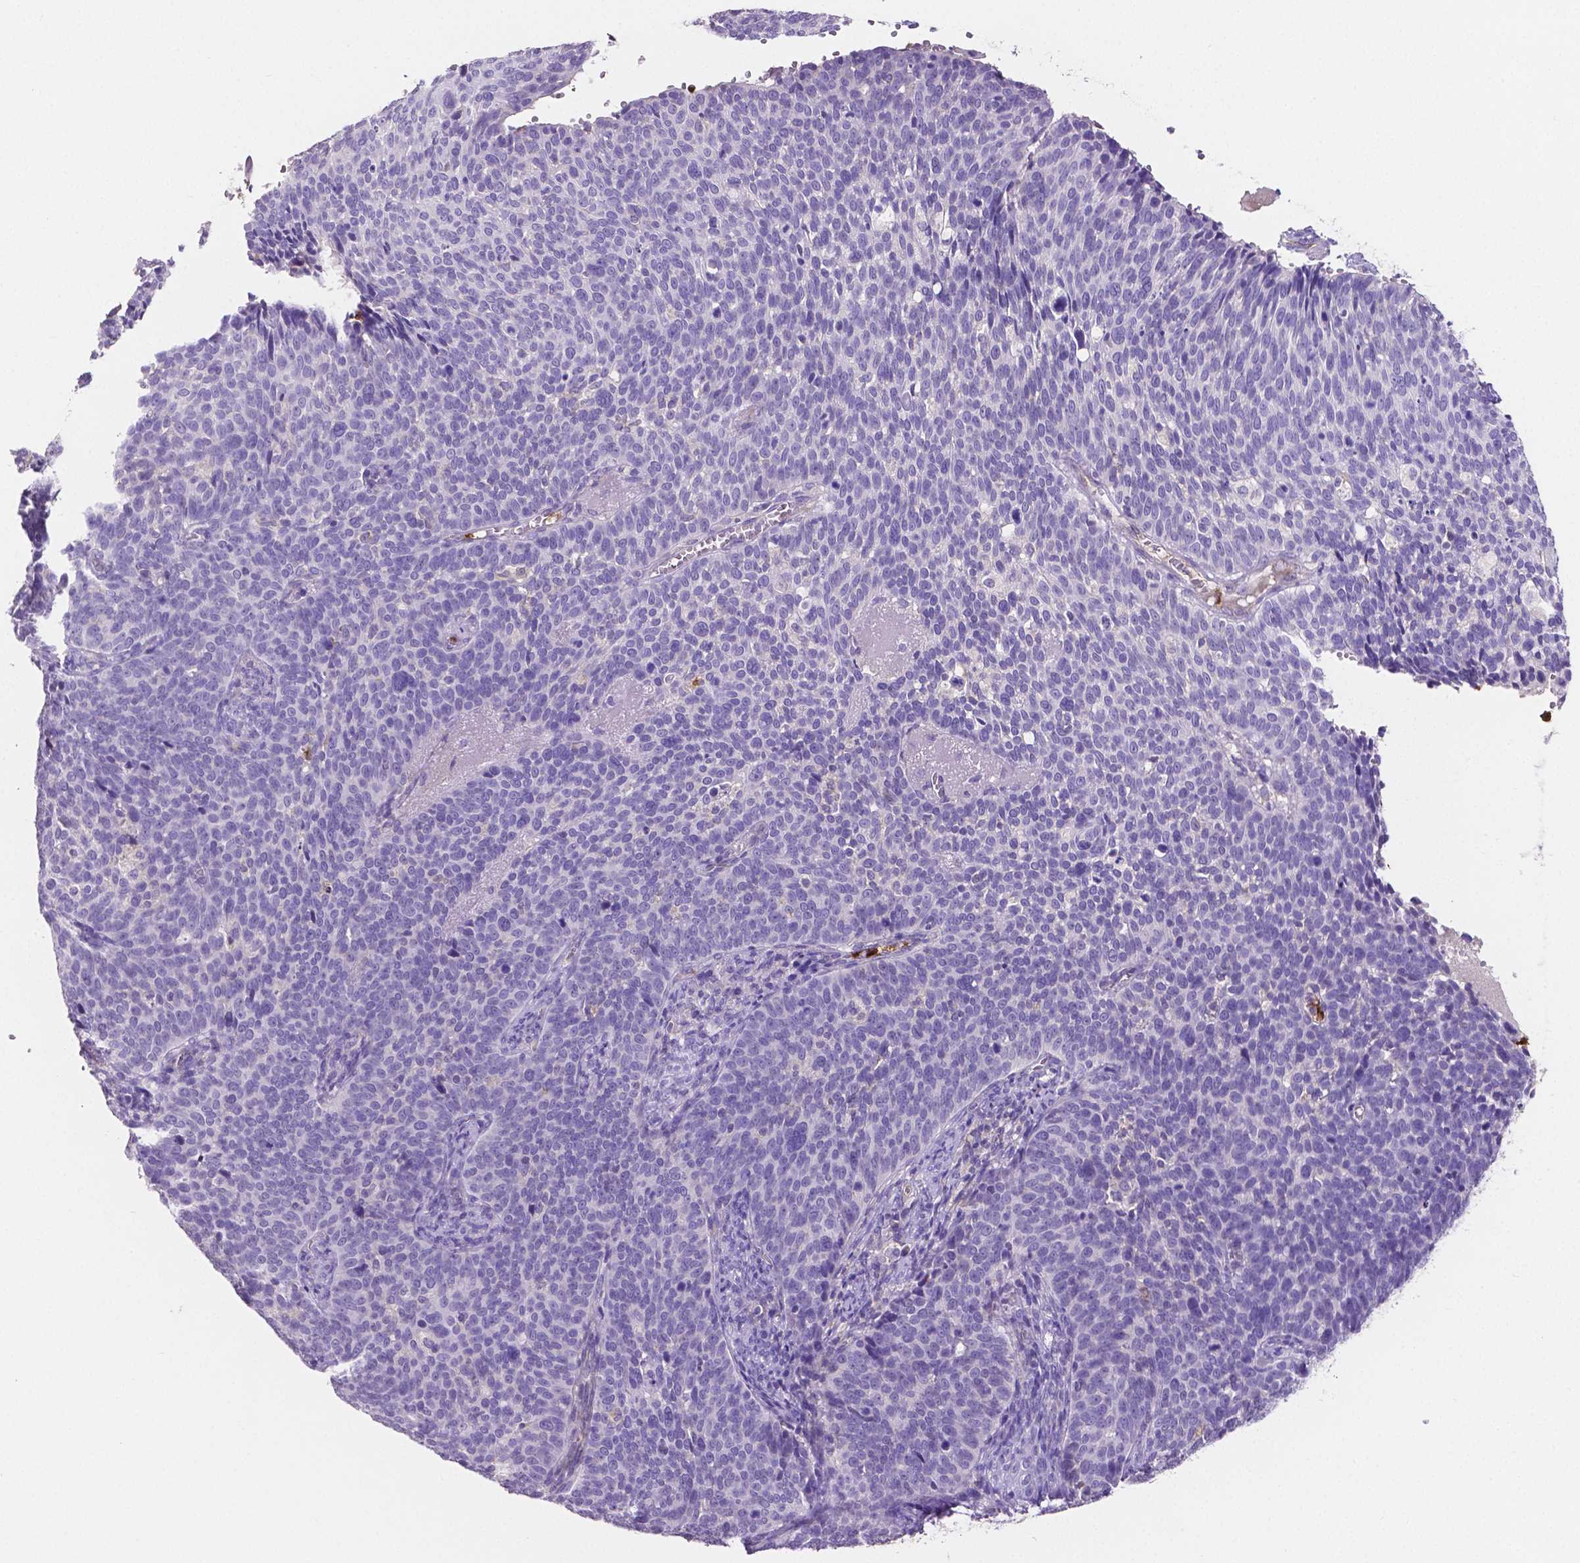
{"staining": {"intensity": "negative", "quantity": "none", "location": "none"}, "tissue": "cervical cancer", "cell_type": "Tumor cells", "image_type": "cancer", "snomed": [{"axis": "morphology", "description": "Normal tissue, NOS"}, {"axis": "morphology", "description": "Squamous cell carcinoma, NOS"}, {"axis": "topography", "description": "Cervix"}], "caption": "A micrograph of cervical cancer (squamous cell carcinoma) stained for a protein demonstrates no brown staining in tumor cells. The staining was performed using DAB (3,3'-diaminobenzidine) to visualize the protein expression in brown, while the nuclei were stained in blue with hematoxylin (Magnification: 20x).", "gene": "MMP9", "patient": {"sex": "female", "age": 39}}